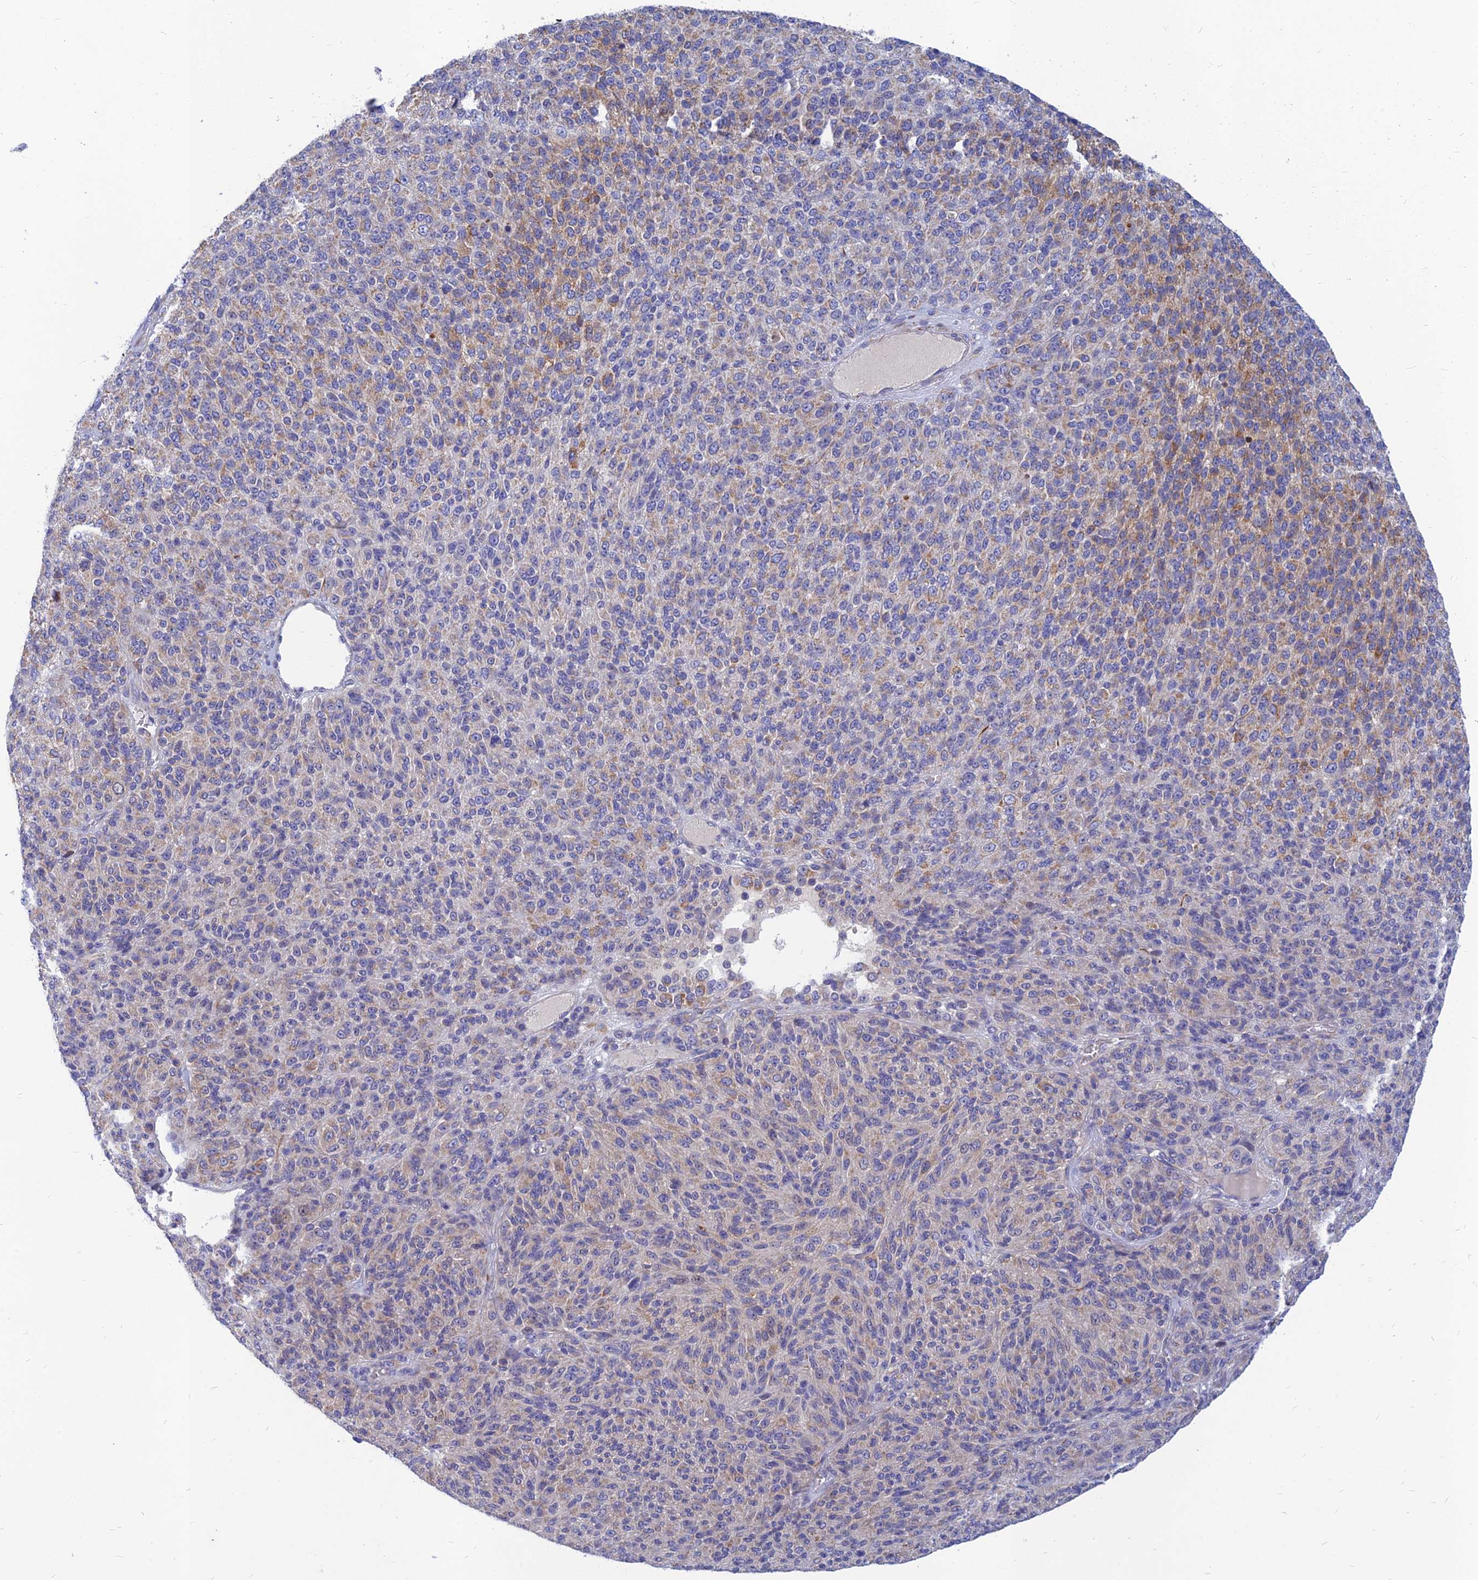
{"staining": {"intensity": "moderate", "quantity": "25%-75%", "location": "cytoplasmic/membranous"}, "tissue": "melanoma", "cell_type": "Tumor cells", "image_type": "cancer", "snomed": [{"axis": "morphology", "description": "Malignant melanoma, Metastatic site"}, {"axis": "topography", "description": "Brain"}], "caption": "Melanoma was stained to show a protein in brown. There is medium levels of moderate cytoplasmic/membranous positivity in approximately 25%-75% of tumor cells. Nuclei are stained in blue.", "gene": "CACNA1B", "patient": {"sex": "female", "age": 56}}